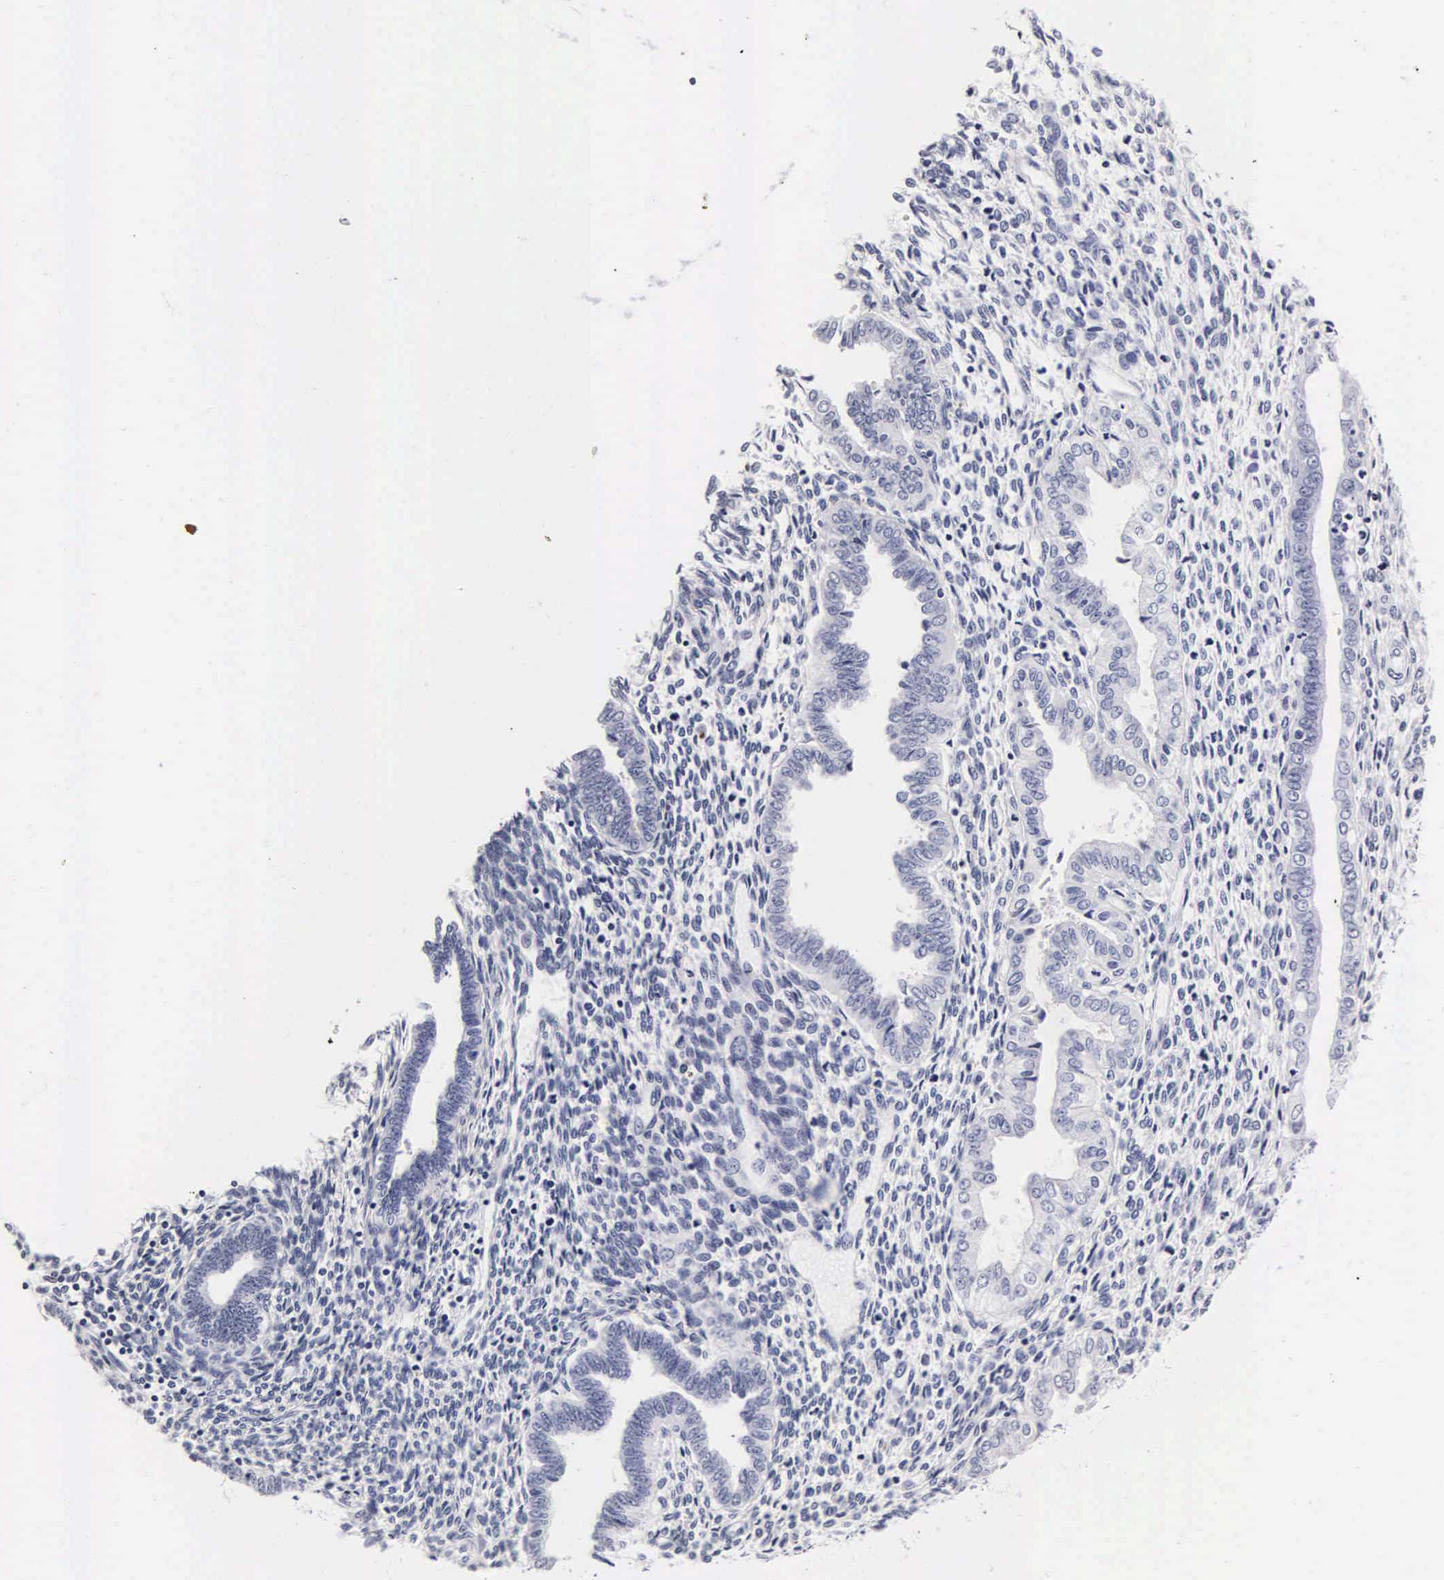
{"staining": {"intensity": "negative", "quantity": "none", "location": "none"}, "tissue": "endometrium", "cell_type": "Cells in endometrial stroma", "image_type": "normal", "snomed": [{"axis": "morphology", "description": "Normal tissue, NOS"}, {"axis": "topography", "description": "Endometrium"}], "caption": "Immunohistochemistry of benign endometrium exhibits no staining in cells in endometrial stroma. (IHC, brightfield microscopy, high magnification).", "gene": "CGB3", "patient": {"sex": "female", "age": 36}}